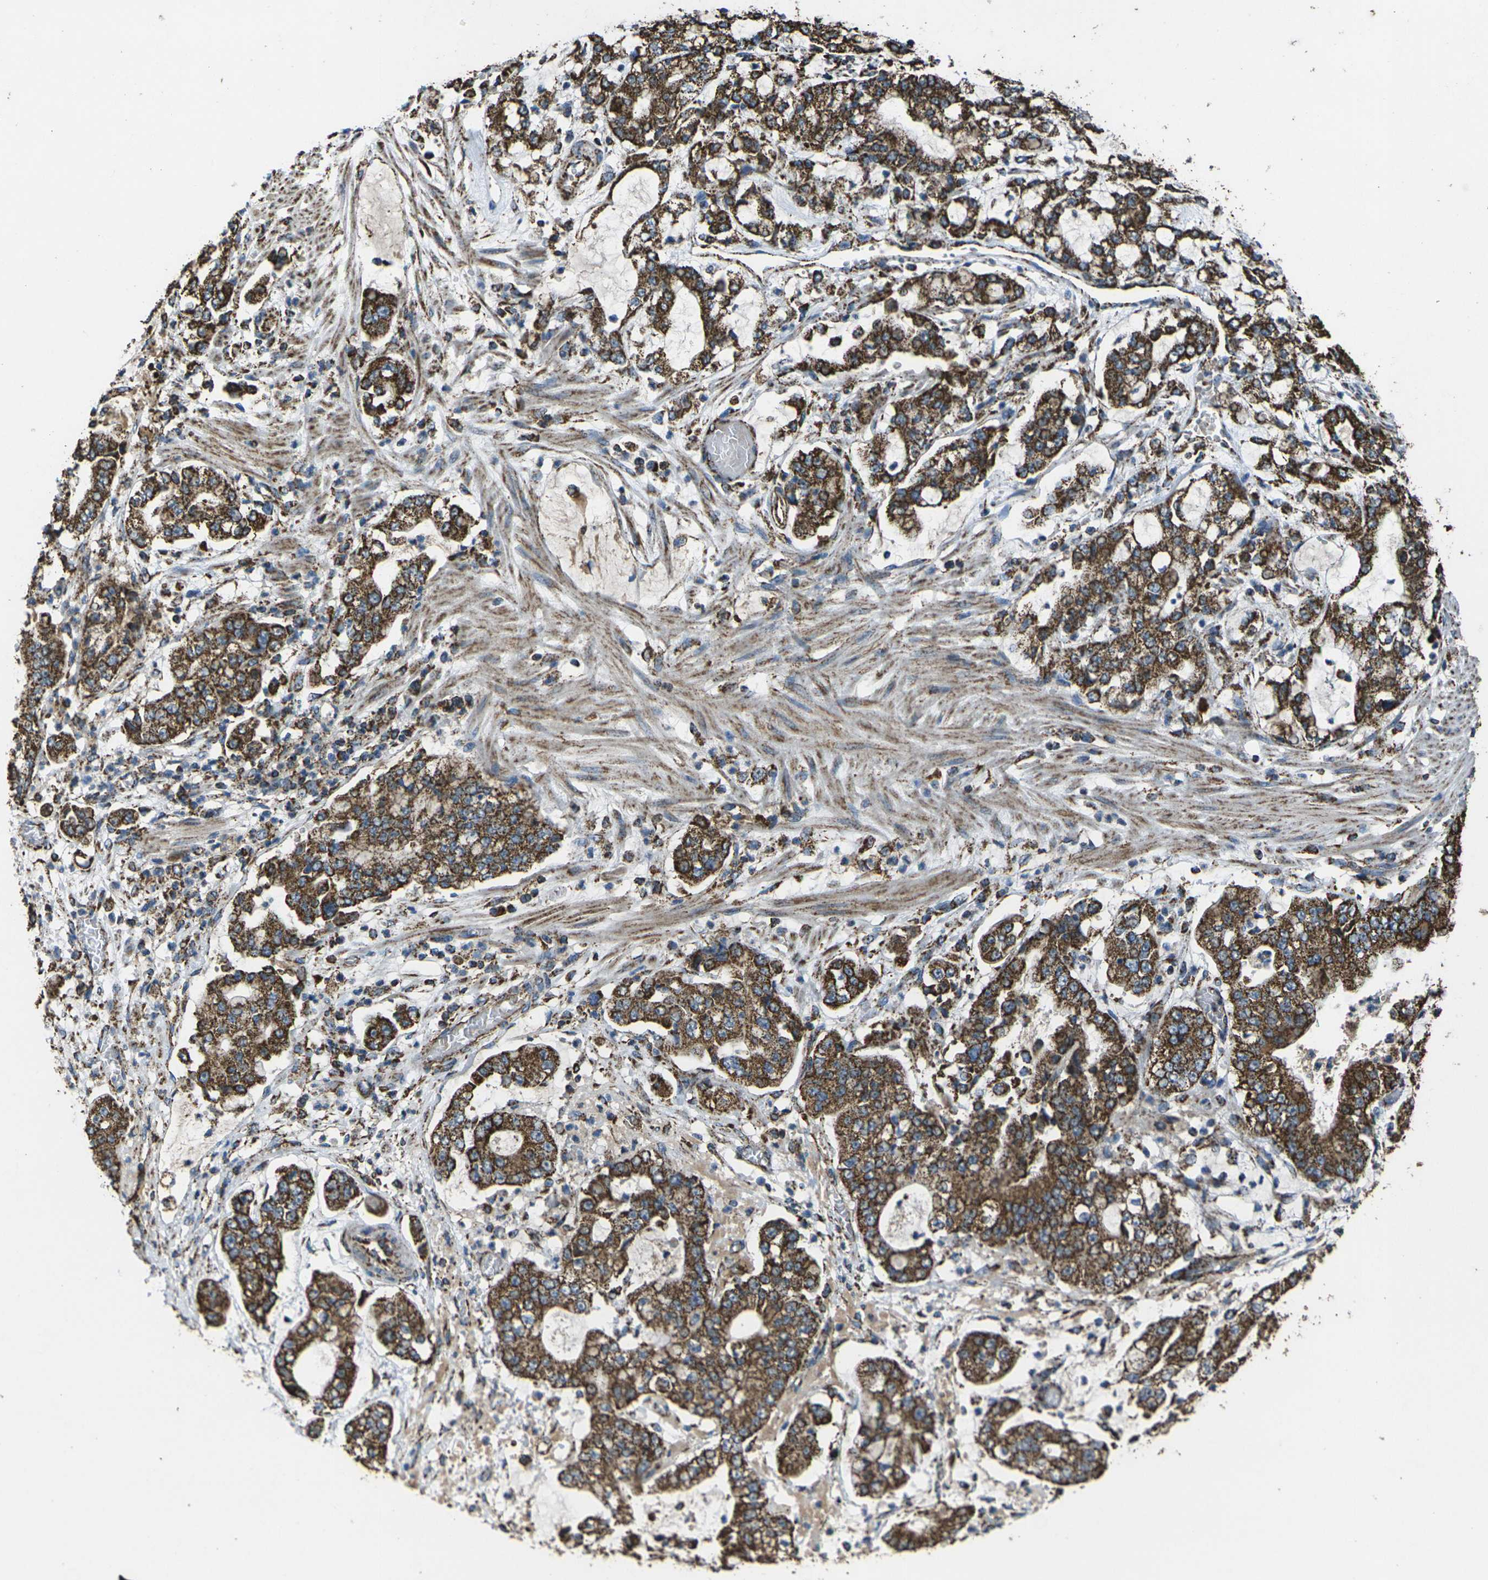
{"staining": {"intensity": "moderate", "quantity": ">75%", "location": "cytoplasmic/membranous"}, "tissue": "stomach cancer", "cell_type": "Tumor cells", "image_type": "cancer", "snomed": [{"axis": "morphology", "description": "Adenocarcinoma, NOS"}, {"axis": "topography", "description": "Stomach"}], "caption": "Stomach cancer stained for a protein (brown) displays moderate cytoplasmic/membranous positive expression in approximately >75% of tumor cells.", "gene": "KLHL5", "patient": {"sex": "male", "age": 76}}